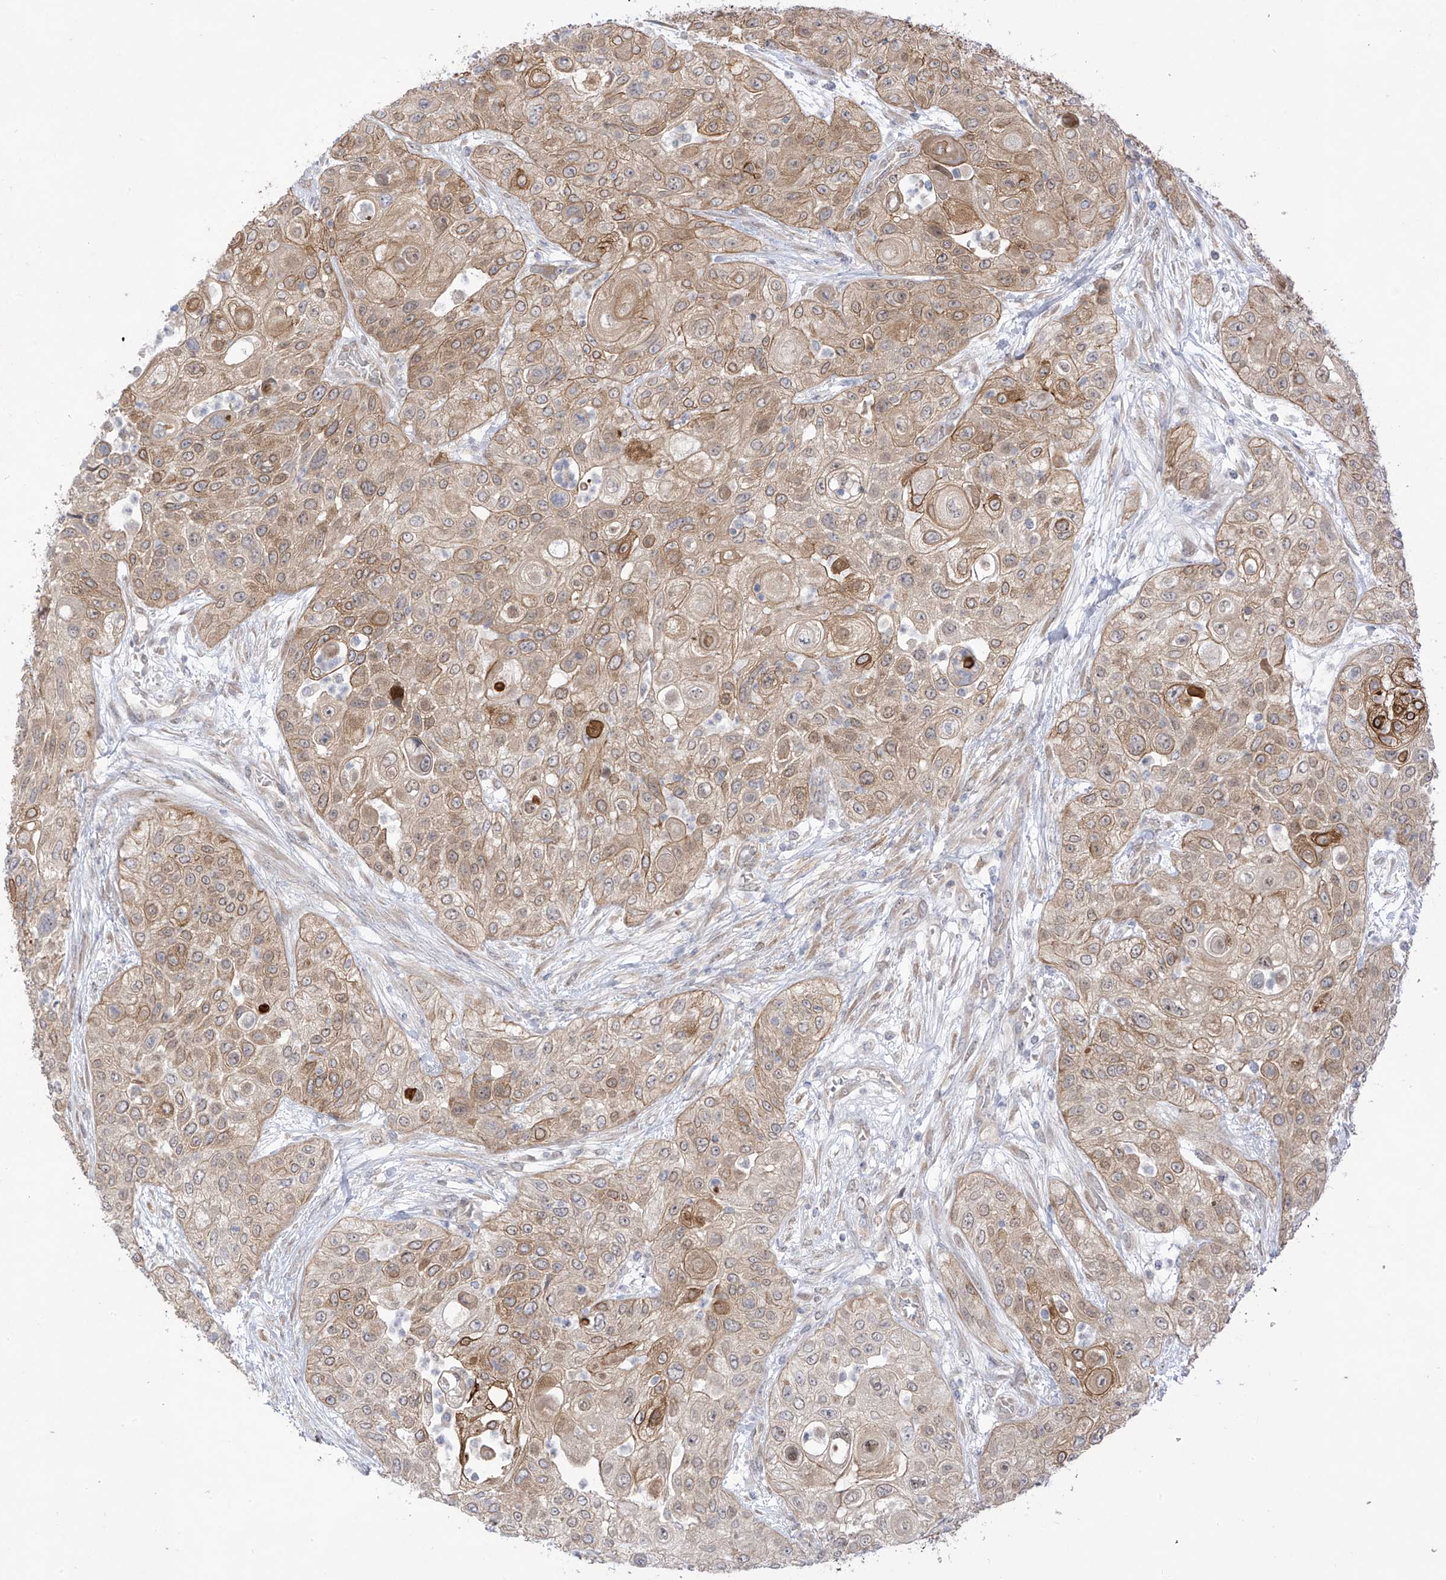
{"staining": {"intensity": "moderate", "quantity": ">75%", "location": "cytoplasmic/membranous"}, "tissue": "urothelial cancer", "cell_type": "Tumor cells", "image_type": "cancer", "snomed": [{"axis": "morphology", "description": "Urothelial carcinoma, High grade"}, {"axis": "topography", "description": "Urinary bladder"}], "caption": "Immunohistochemistry (IHC) histopathology image of human high-grade urothelial carcinoma stained for a protein (brown), which exhibits medium levels of moderate cytoplasmic/membranous staining in about >75% of tumor cells.", "gene": "EIPR1", "patient": {"sex": "female", "age": 79}}